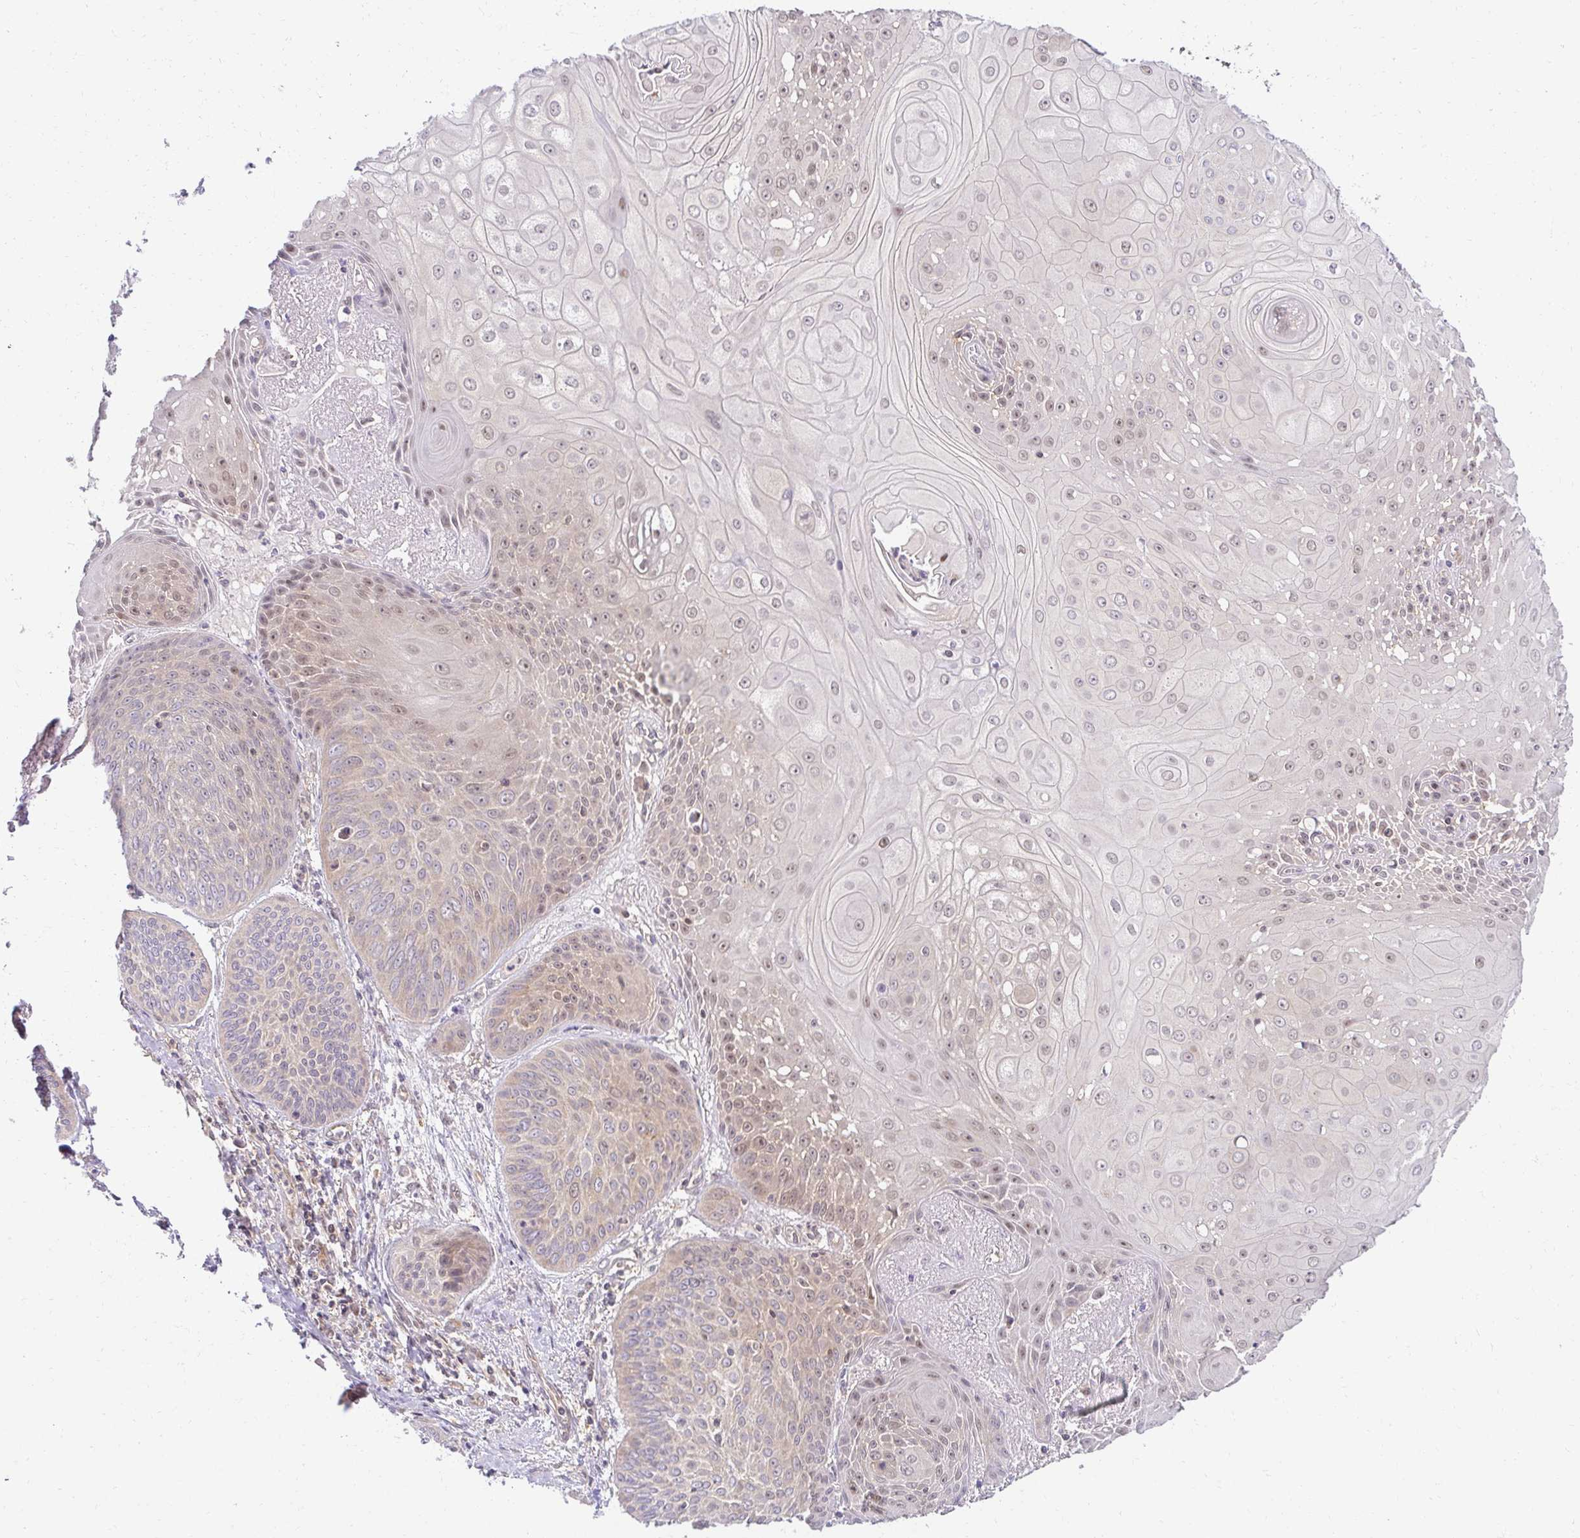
{"staining": {"intensity": "moderate", "quantity": "<25%", "location": "nuclear"}, "tissue": "lung cancer", "cell_type": "Tumor cells", "image_type": "cancer", "snomed": [{"axis": "morphology", "description": "Squamous cell carcinoma, NOS"}, {"axis": "topography", "description": "Lung"}], "caption": "The image demonstrates a brown stain indicating the presence of a protein in the nuclear of tumor cells in lung squamous cell carcinoma.", "gene": "PSMA4", "patient": {"sex": "male", "age": 74}}